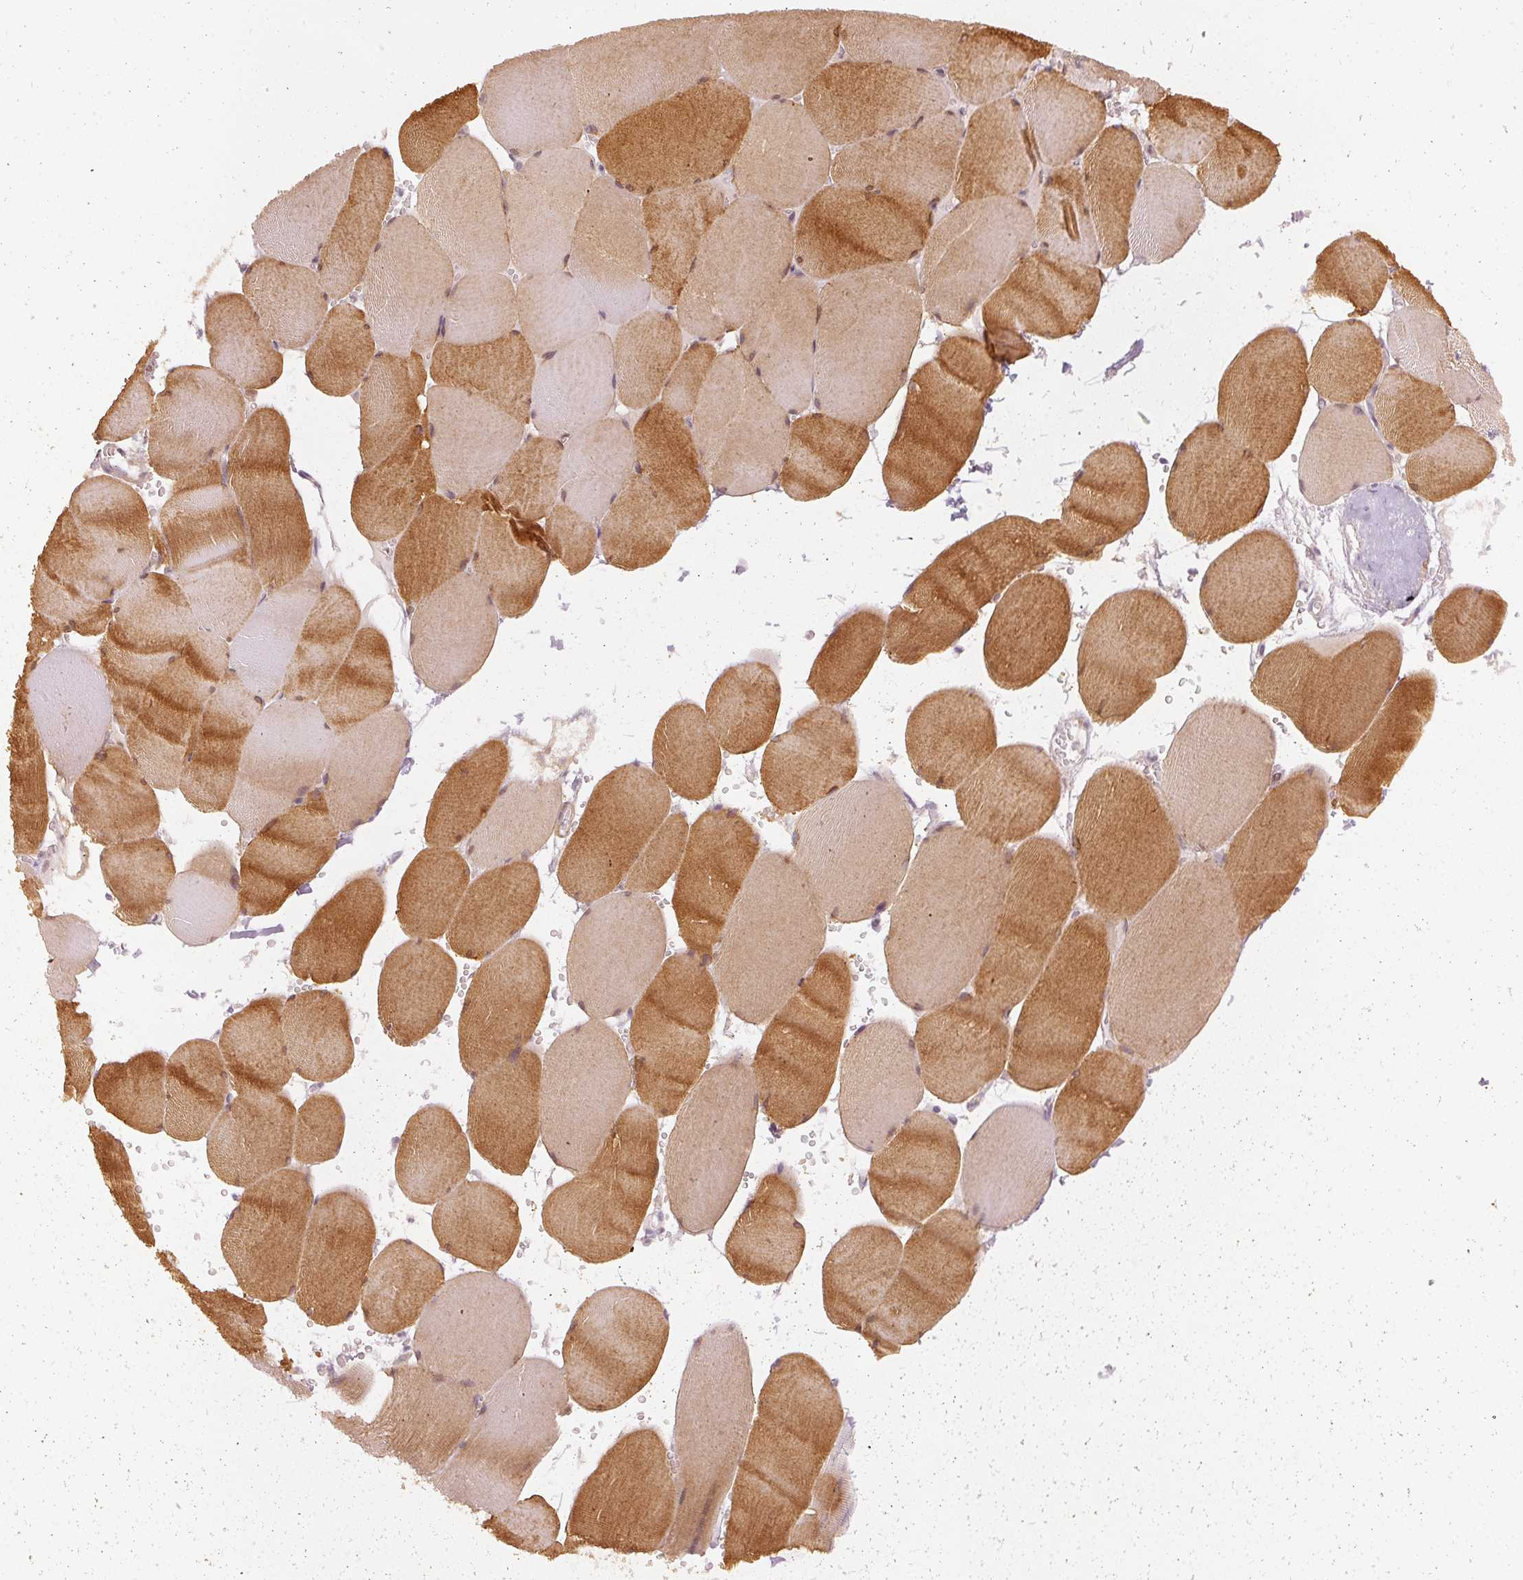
{"staining": {"intensity": "moderate", "quantity": "25%-75%", "location": "cytoplasmic/membranous,nuclear"}, "tissue": "skeletal muscle", "cell_type": "Myocytes", "image_type": "normal", "snomed": [{"axis": "morphology", "description": "Normal tissue, NOS"}, {"axis": "topography", "description": "Skeletal muscle"}, {"axis": "topography", "description": "Head-Neck"}], "caption": "A photomicrograph of human skeletal muscle stained for a protein shows moderate cytoplasmic/membranous,nuclear brown staining in myocytes. The staining was performed using DAB (3,3'-diaminobenzidine), with brown indicating positive protein expression. Nuclei are stained blue with hematoxylin.", "gene": "DAPP1", "patient": {"sex": "male", "age": 66}}